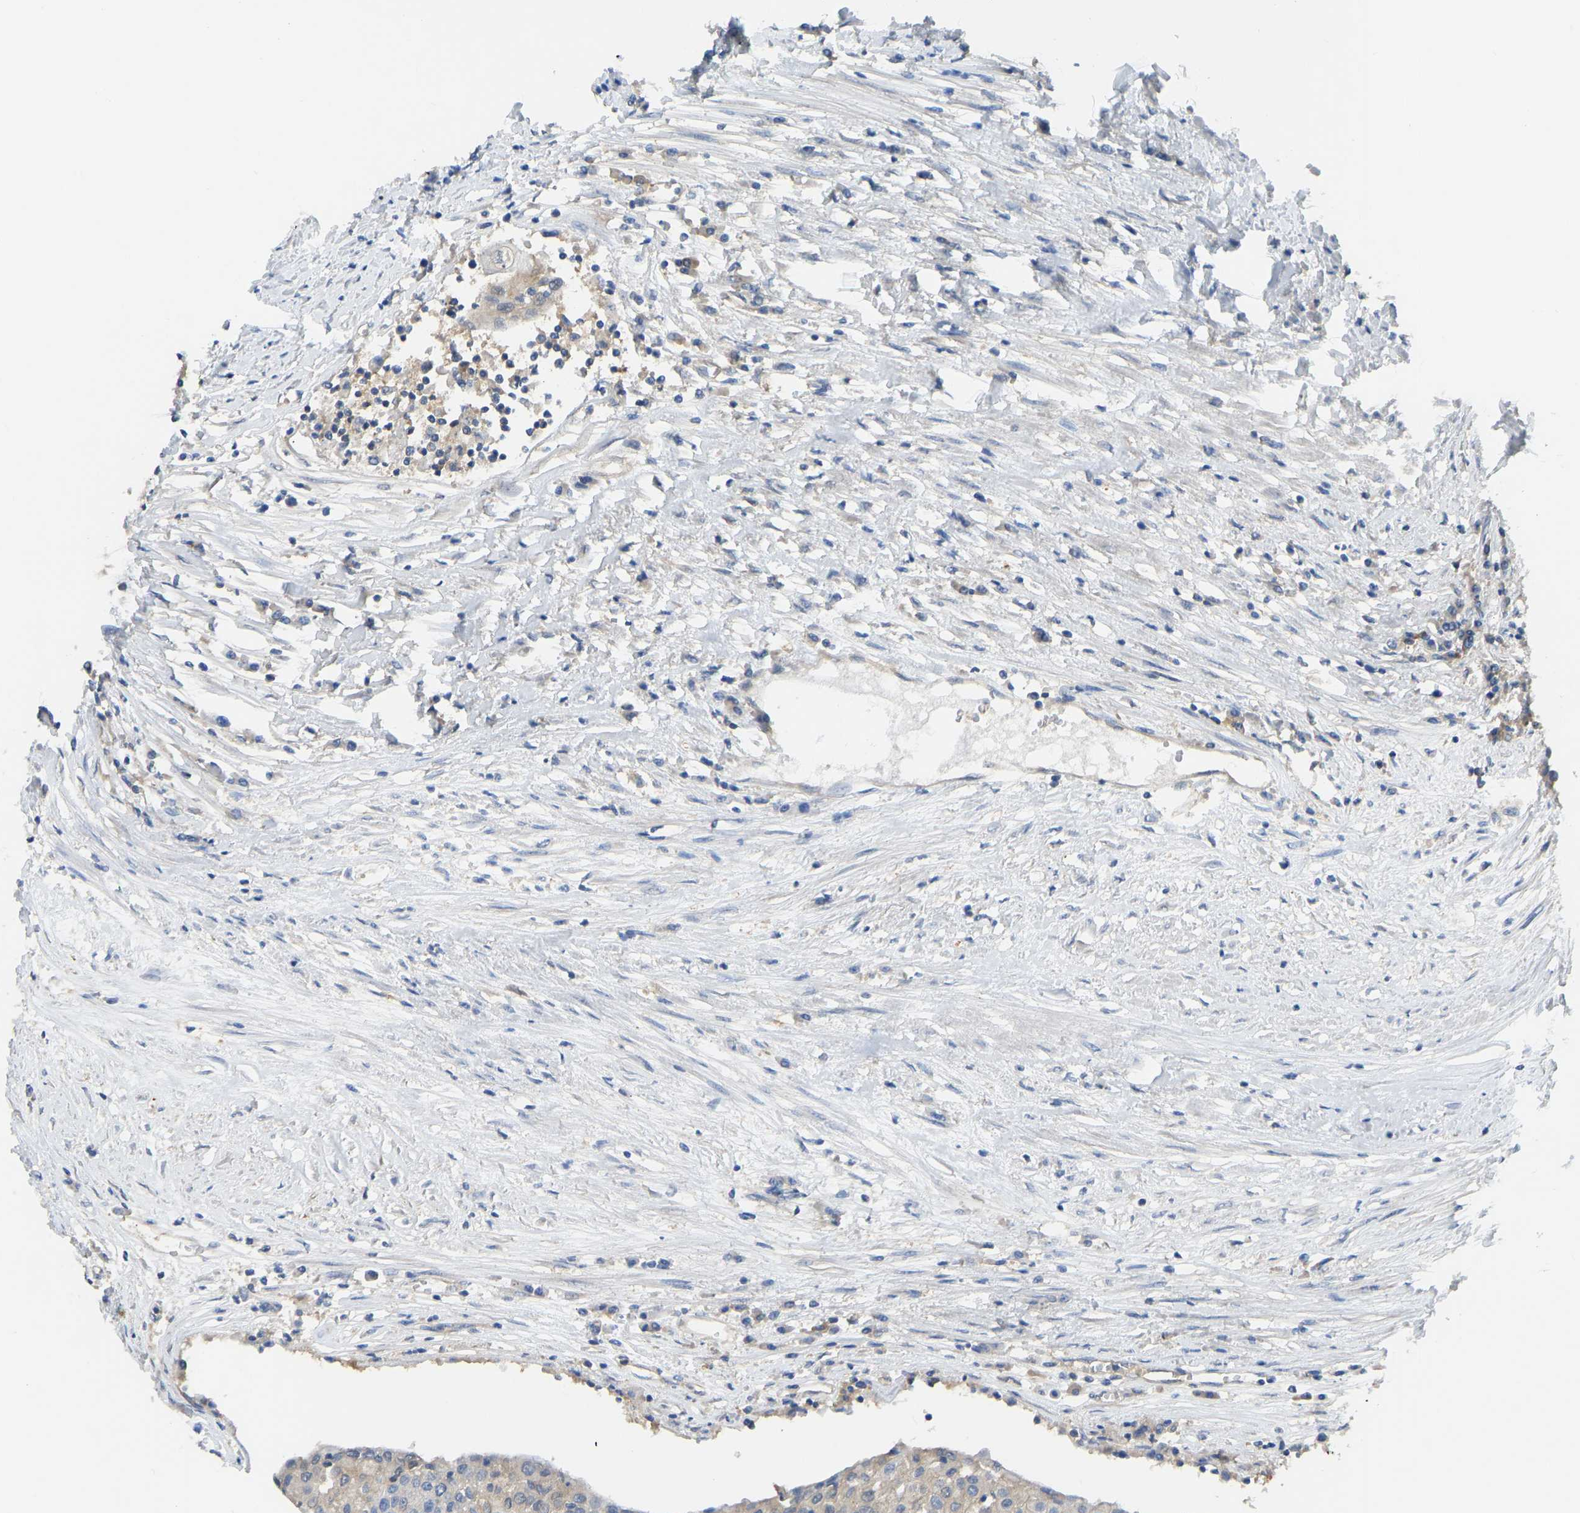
{"staining": {"intensity": "weak", "quantity": "<25%", "location": "cytoplasmic/membranous"}, "tissue": "urothelial cancer", "cell_type": "Tumor cells", "image_type": "cancer", "snomed": [{"axis": "morphology", "description": "Urothelial carcinoma, High grade"}, {"axis": "topography", "description": "Urinary bladder"}], "caption": "Tumor cells are negative for protein expression in human urothelial carcinoma (high-grade).", "gene": "PPP3CA", "patient": {"sex": "female", "age": 85}}